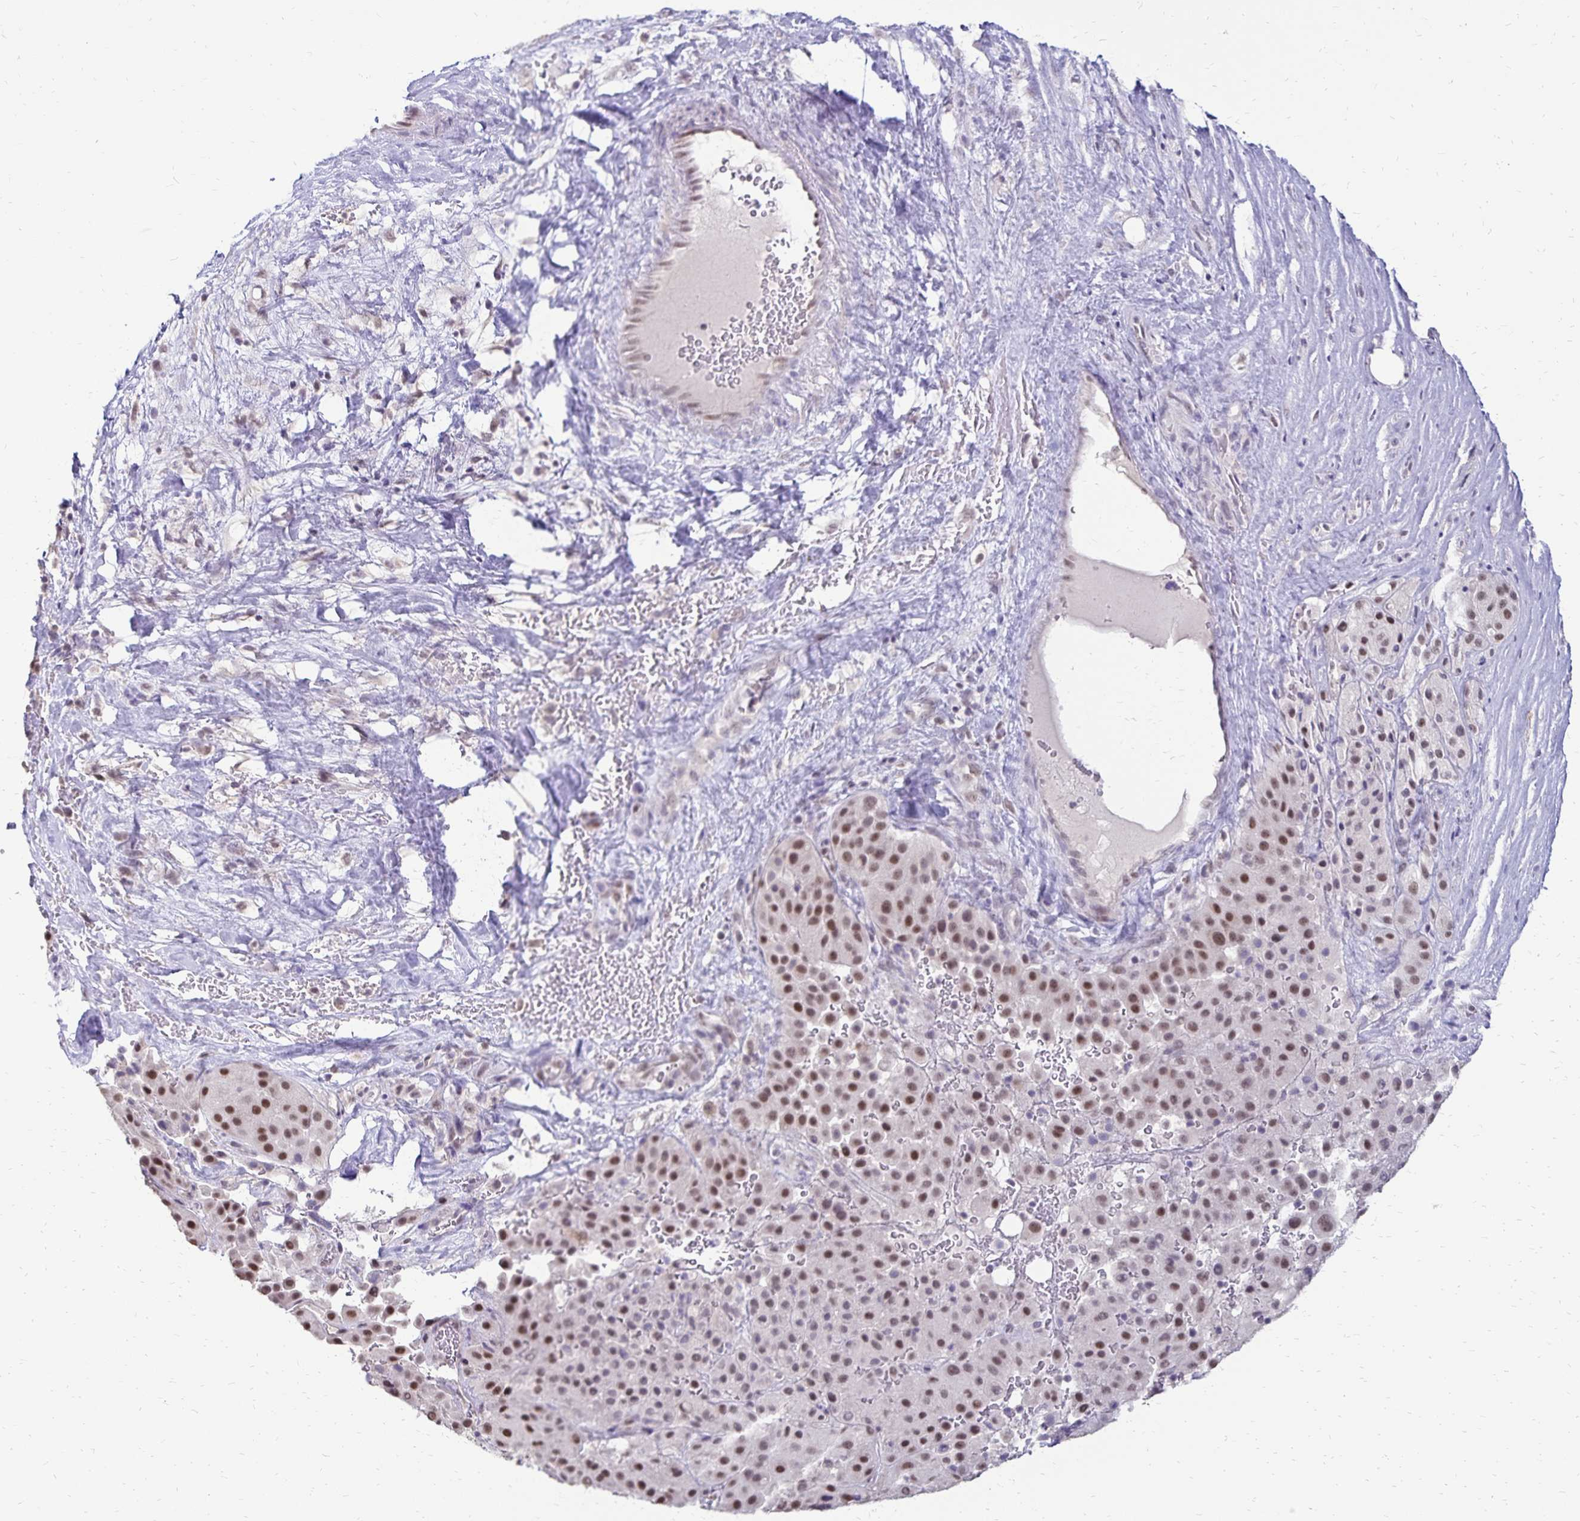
{"staining": {"intensity": "moderate", "quantity": ">75%", "location": "nuclear"}, "tissue": "melanoma", "cell_type": "Tumor cells", "image_type": "cancer", "snomed": [{"axis": "morphology", "description": "Malignant melanoma, Metastatic site"}, {"axis": "topography", "description": "Smooth muscle"}], "caption": "High-magnification brightfield microscopy of malignant melanoma (metastatic site) stained with DAB (brown) and counterstained with hematoxylin (blue). tumor cells exhibit moderate nuclear positivity is identified in about>75% of cells.", "gene": "POLB", "patient": {"sex": "male", "age": 41}}